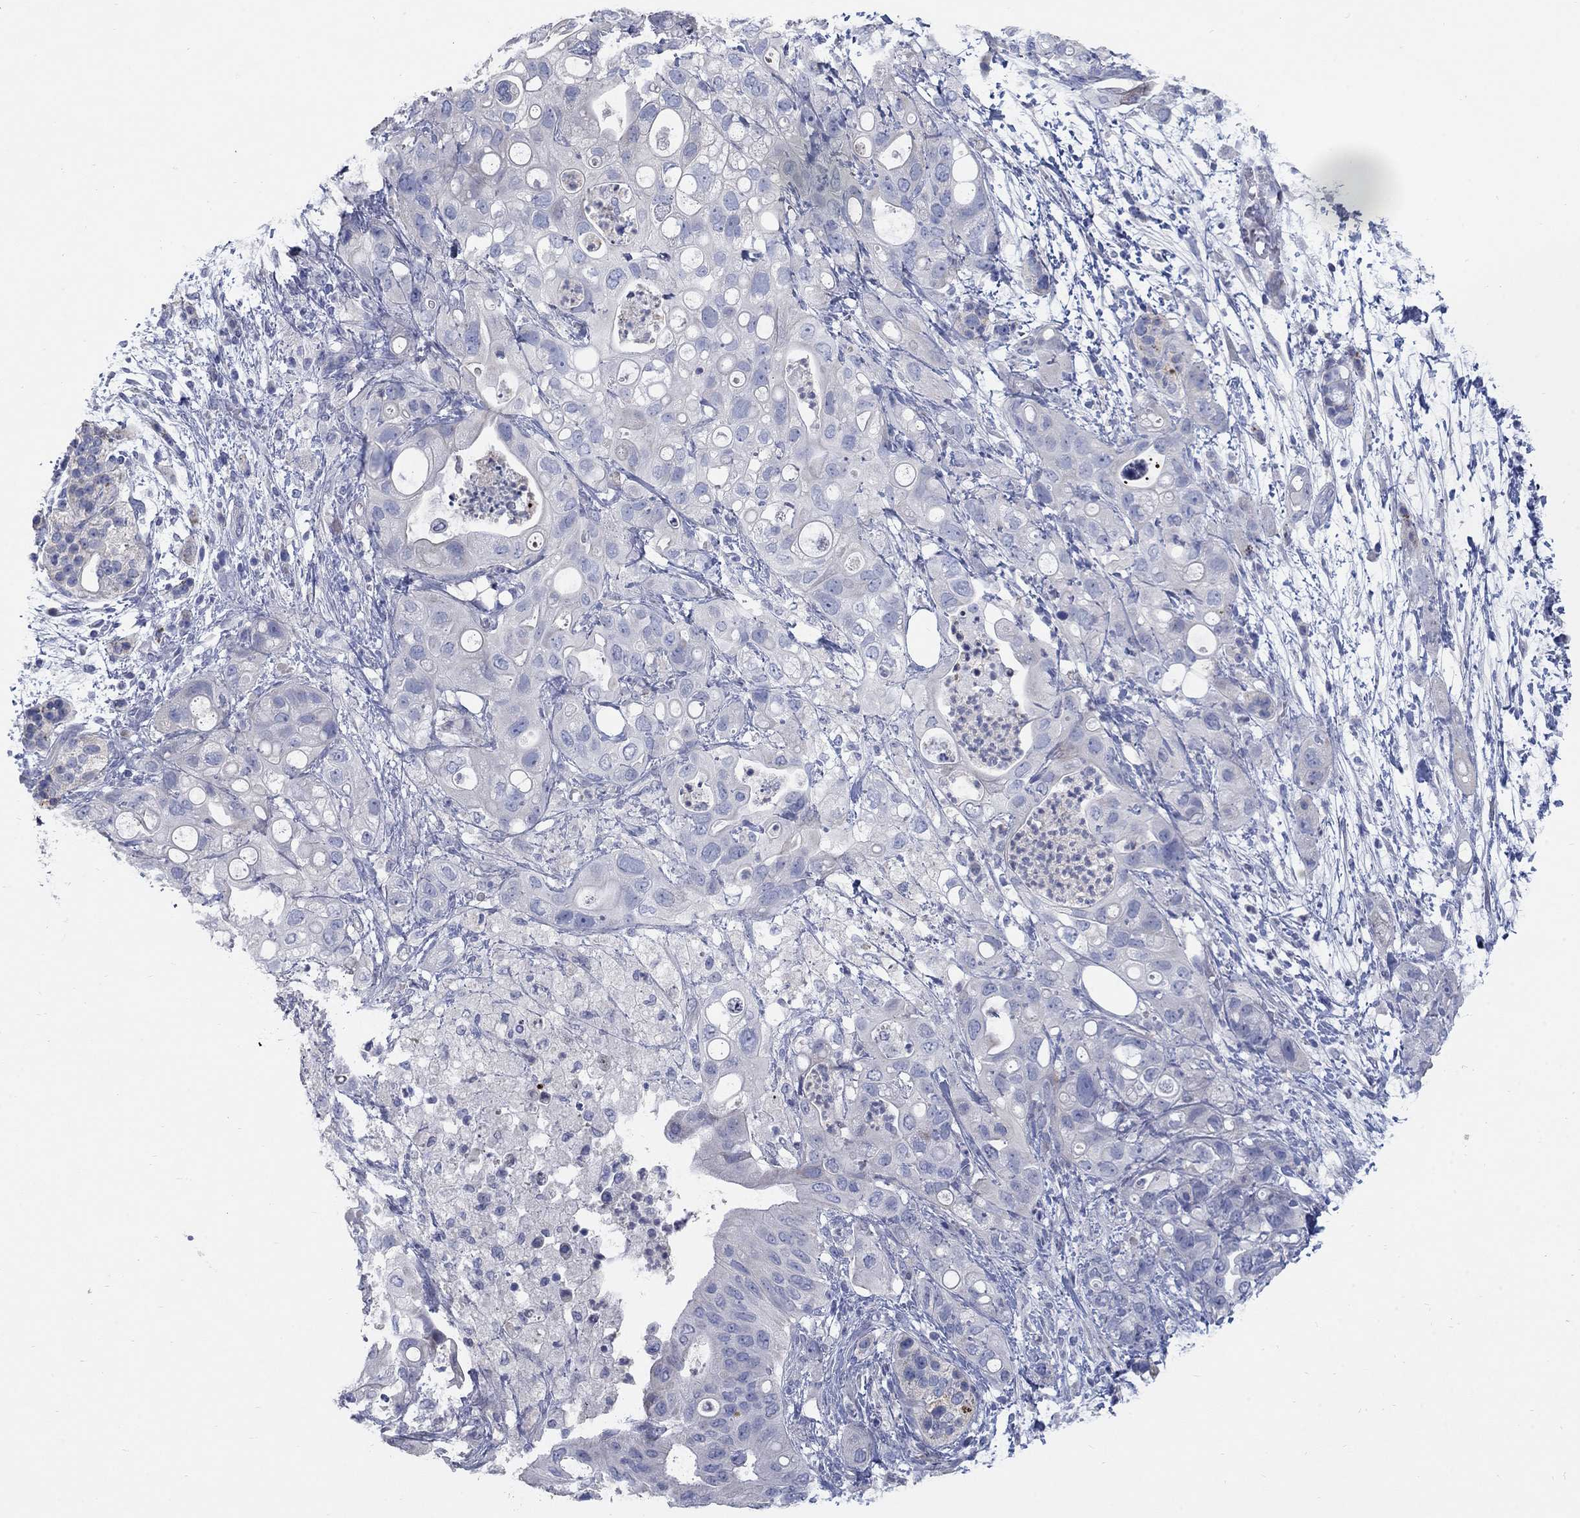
{"staining": {"intensity": "negative", "quantity": "none", "location": "none"}, "tissue": "pancreatic cancer", "cell_type": "Tumor cells", "image_type": "cancer", "snomed": [{"axis": "morphology", "description": "Adenocarcinoma, NOS"}, {"axis": "topography", "description": "Pancreas"}], "caption": "Tumor cells show no significant protein expression in pancreatic adenocarcinoma. (DAB immunohistochemistry (IHC) with hematoxylin counter stain).", "gene": "TMEM249", "patient": {"sex": "female", "age": 72}}